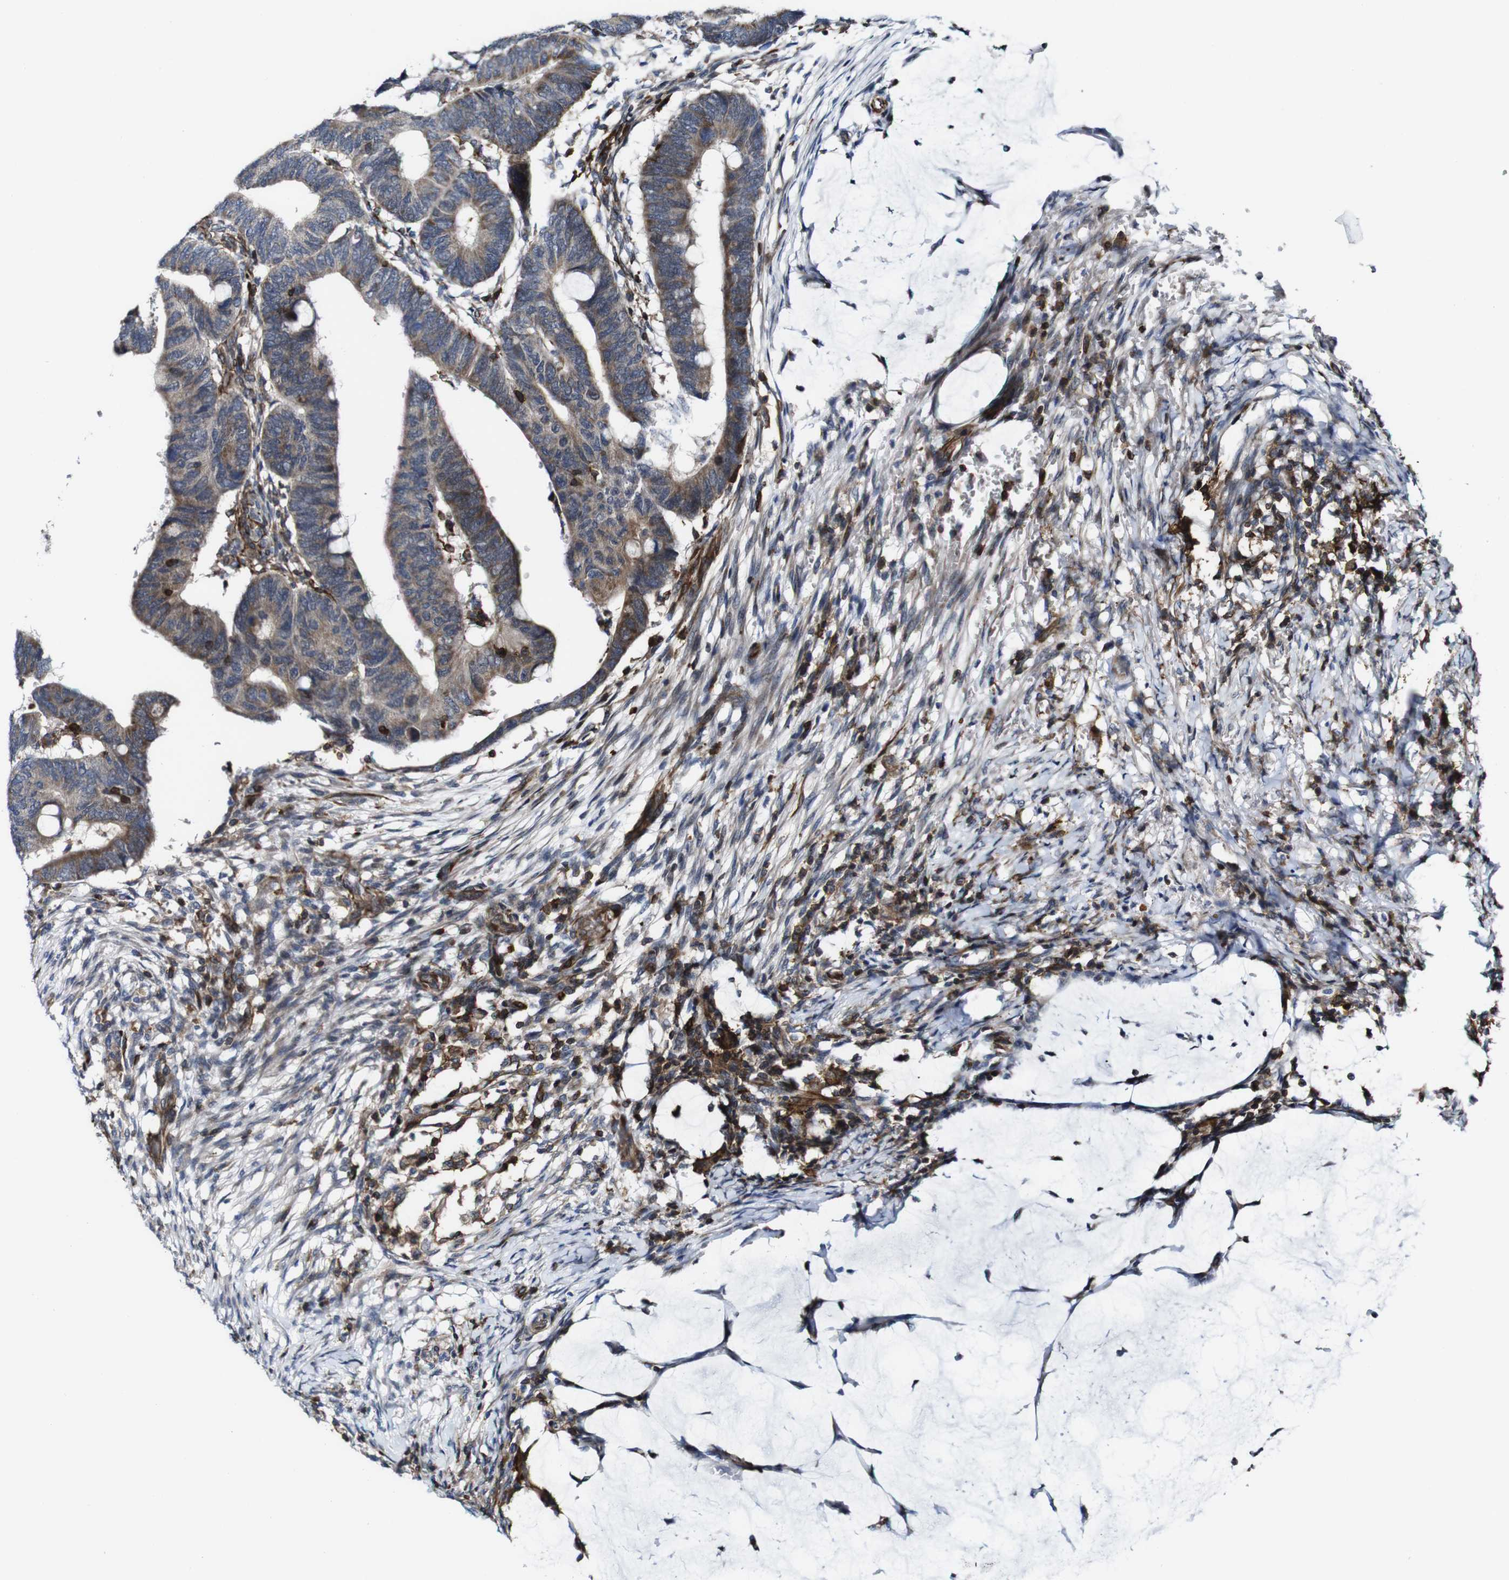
{"staining": {"intensity": "weak", "quantity": ">75%", "location": "cytoplasmic/membranous"}, "tissue": "colorectal cancer", "cell_type": "Tumor cells", "image_type": "cancer", "snomed": [{"axis": "morphology", "description": "Normal tissue, NOS"}, {"axis": "morphology", "description": "Adenocarcinoma, NOS"}, {"axis": "topography", "description": "Rectum"}, {"axis": "topography", "description": "Peripheral nerve tissue"}], "caption": "High-power microscopy captured an immunohistochemistry (IHC) histopathology image of colorectal cancer, revealing weak cytoplasmic/membranous positivity in approximately >75% of tumor cells. The staining was performed using DAB, with brown indicating positive protein expression. Nuclei are stained blue with hematoxylin.", "gene": "JAK2", "patient": {"sex": "male", "age": 92}}